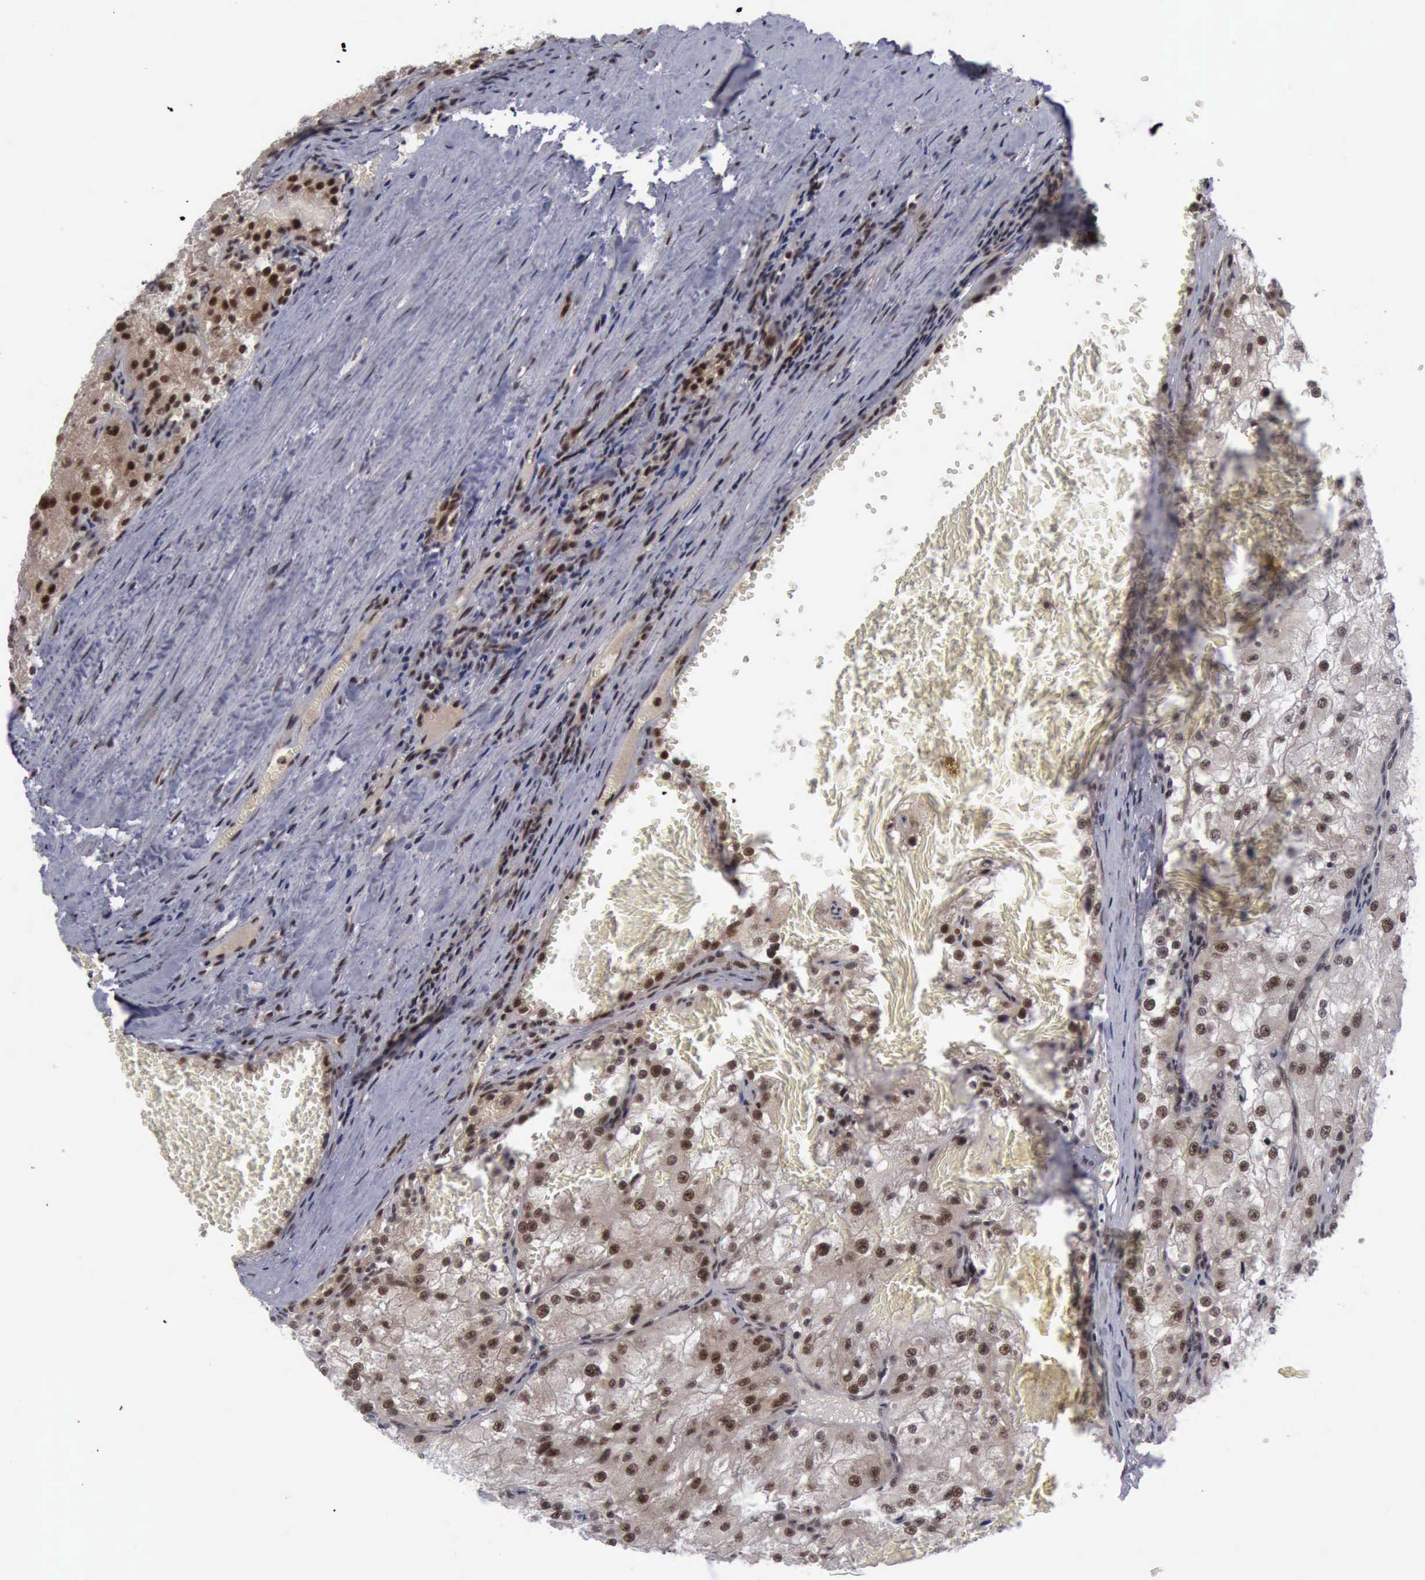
{"staining": {"intensity": "moderate", "quantity": ">75%", "location": "cytoplasmic/membranous,nuclear"}, "tissue": "renal cancer", "cell_type": "Tumor cells", "image_type": "cancer", "snomed": [{"axis": "morphology", "description": "Adenocarcinoma, NOS"}, {"axis": "topography", "description": "Kidney"}], "caption": "High-power microscopy captured an IHC photomicrograph of renal adenocarcinoma, revealing moderate cytoplasmic/membranous and nuclear positivity in about >75% of tumor cells.", "gene": "ATM", "patient": {"sex": "female", "age": 74}}